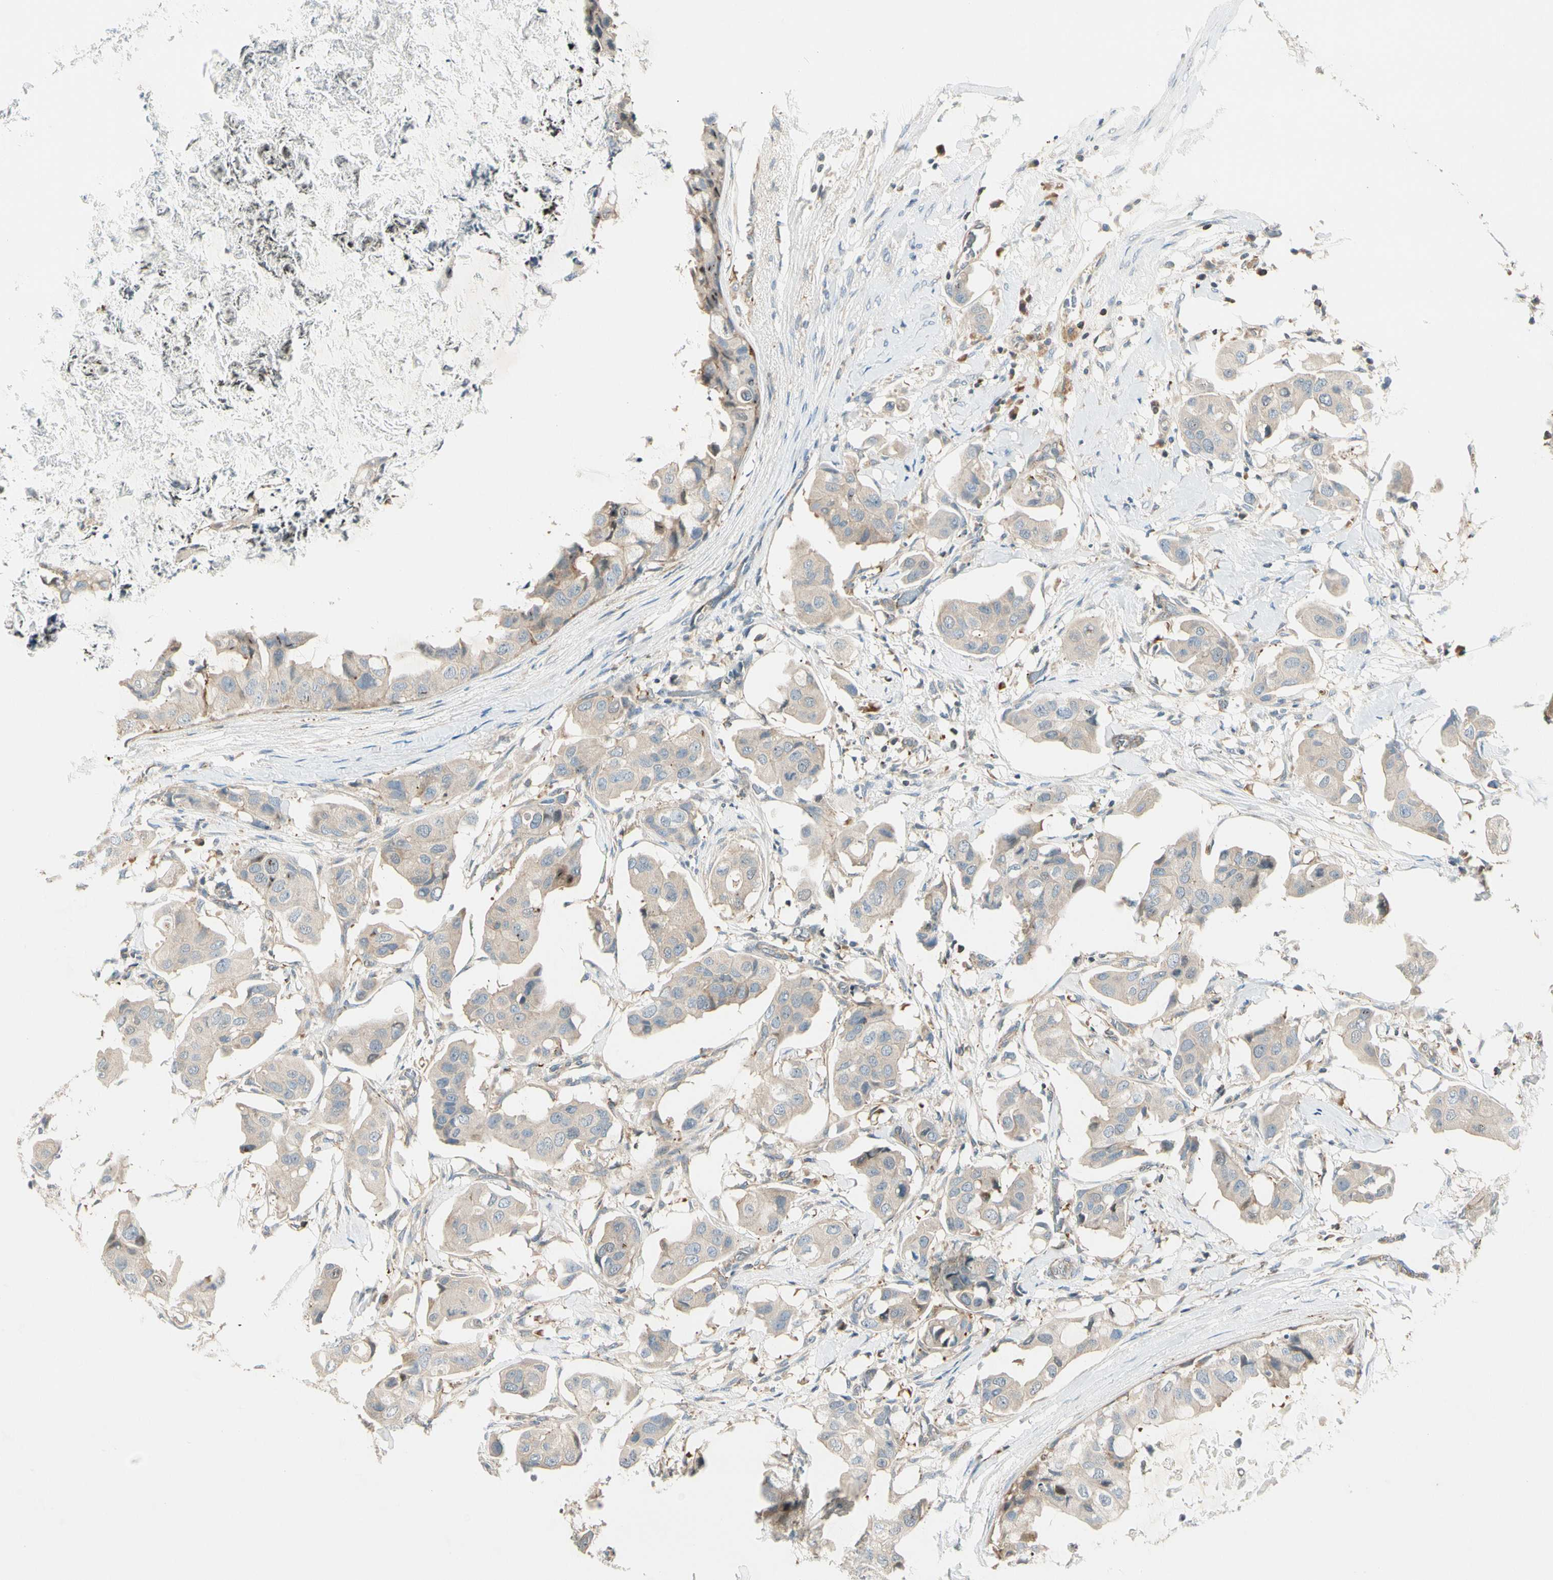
{"staining": {"intensity": "weak", "quantity": ">75%", "location": "cytoplasmic/membranous"}, "tissue": "breast cancer", "cell_type": "Tumor cells", "image_type": "cancer", "snomed": [{"axis": "morphology", "description": "Duct carcinoma"}, {"axis": "topography", "description": "Breast"}], "caption": "The immunohistochemical stain highlights weak cytoplasmic/membranous expression in tumor cells of breast cancer tissue.", "gene": "CDH6", "patient": {"sex": "female", "age": 40}}